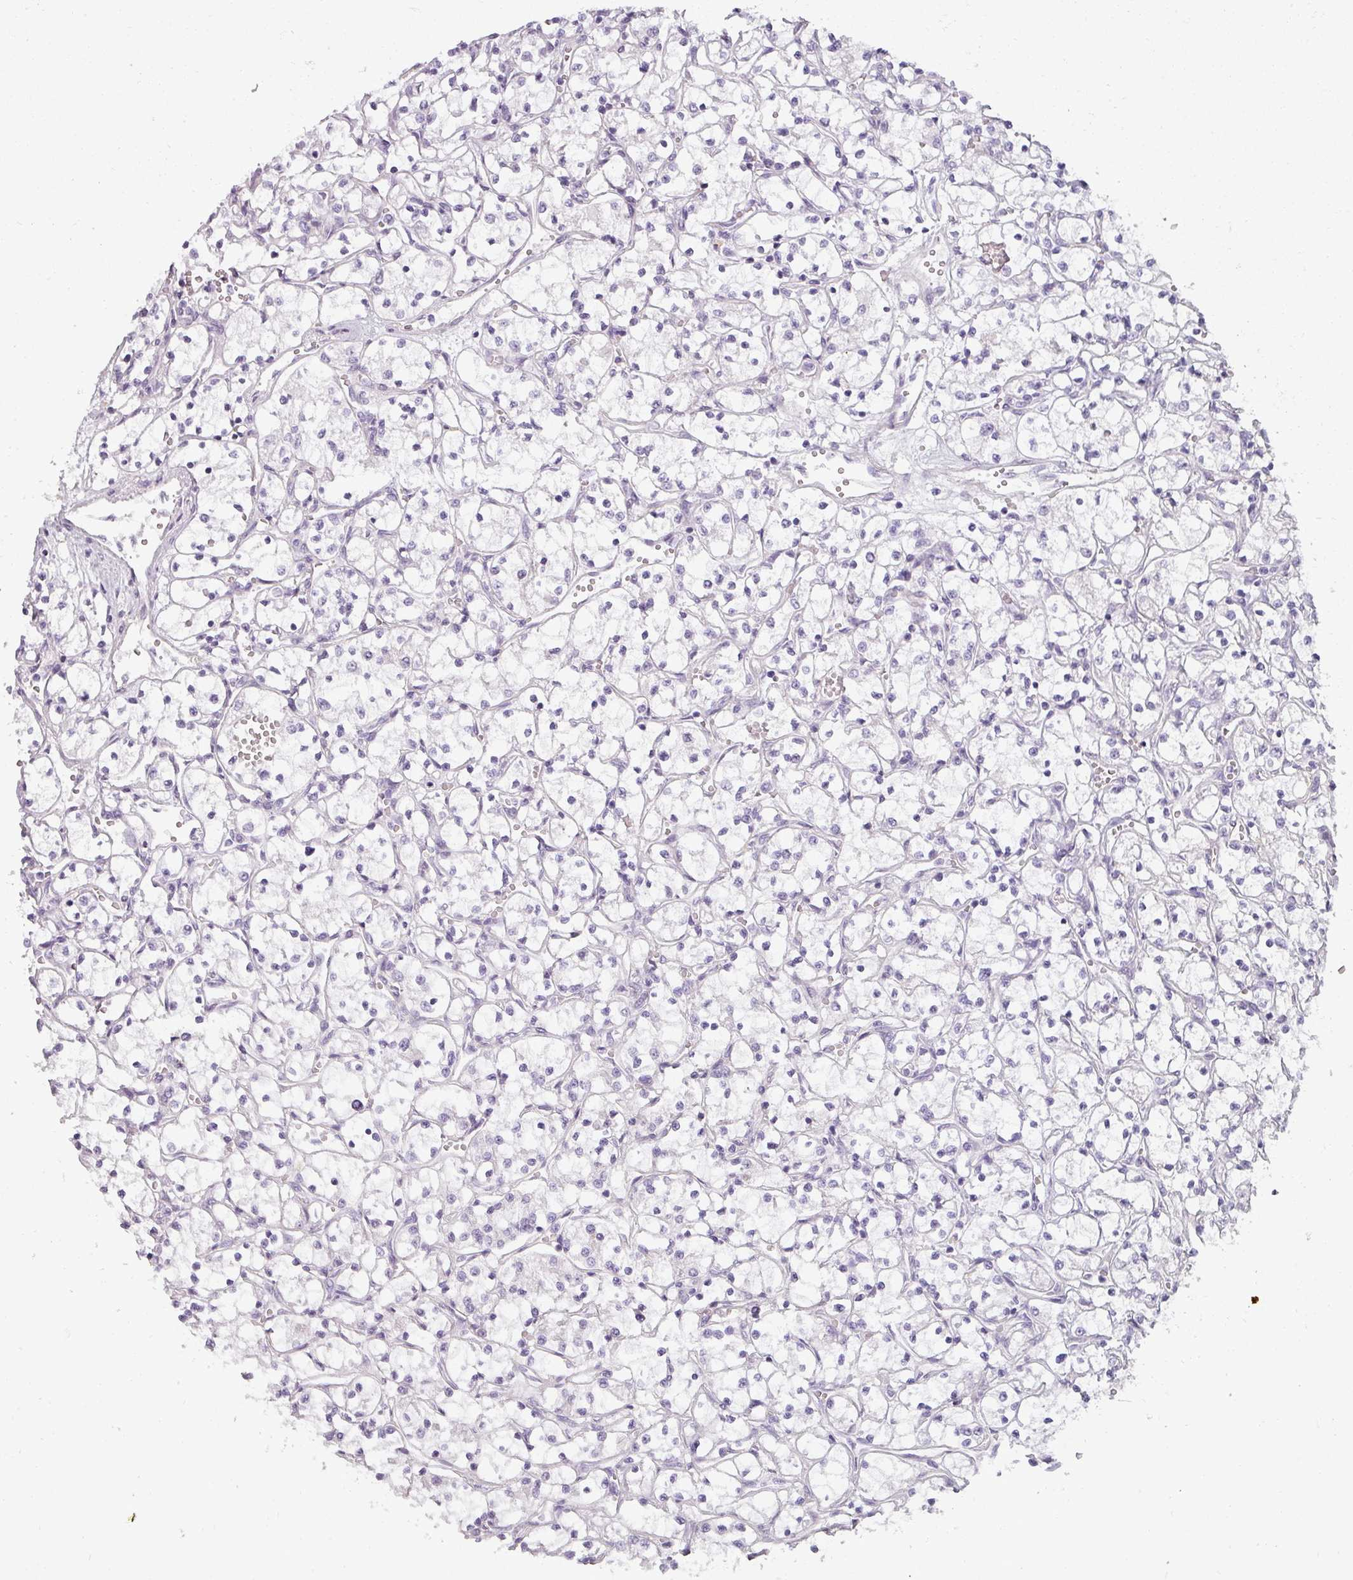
{"staining": {"intensity": "negative", "quantity": "none", "location": "none"}, "tissue": "renal cancer", "cell_type": "Tumor cells", "image_type": "cancer", "snomed": [{"axis": "morphology", "description": "Adenocarcinoma, NOS"}, {"axis": "topography", "description": "Kidney"}], "caption": "Image shows no significant protein expression in tumor cells of renal cancer.", "gene": "ASB1", "patient": {"sex": "female", "age": 69}}